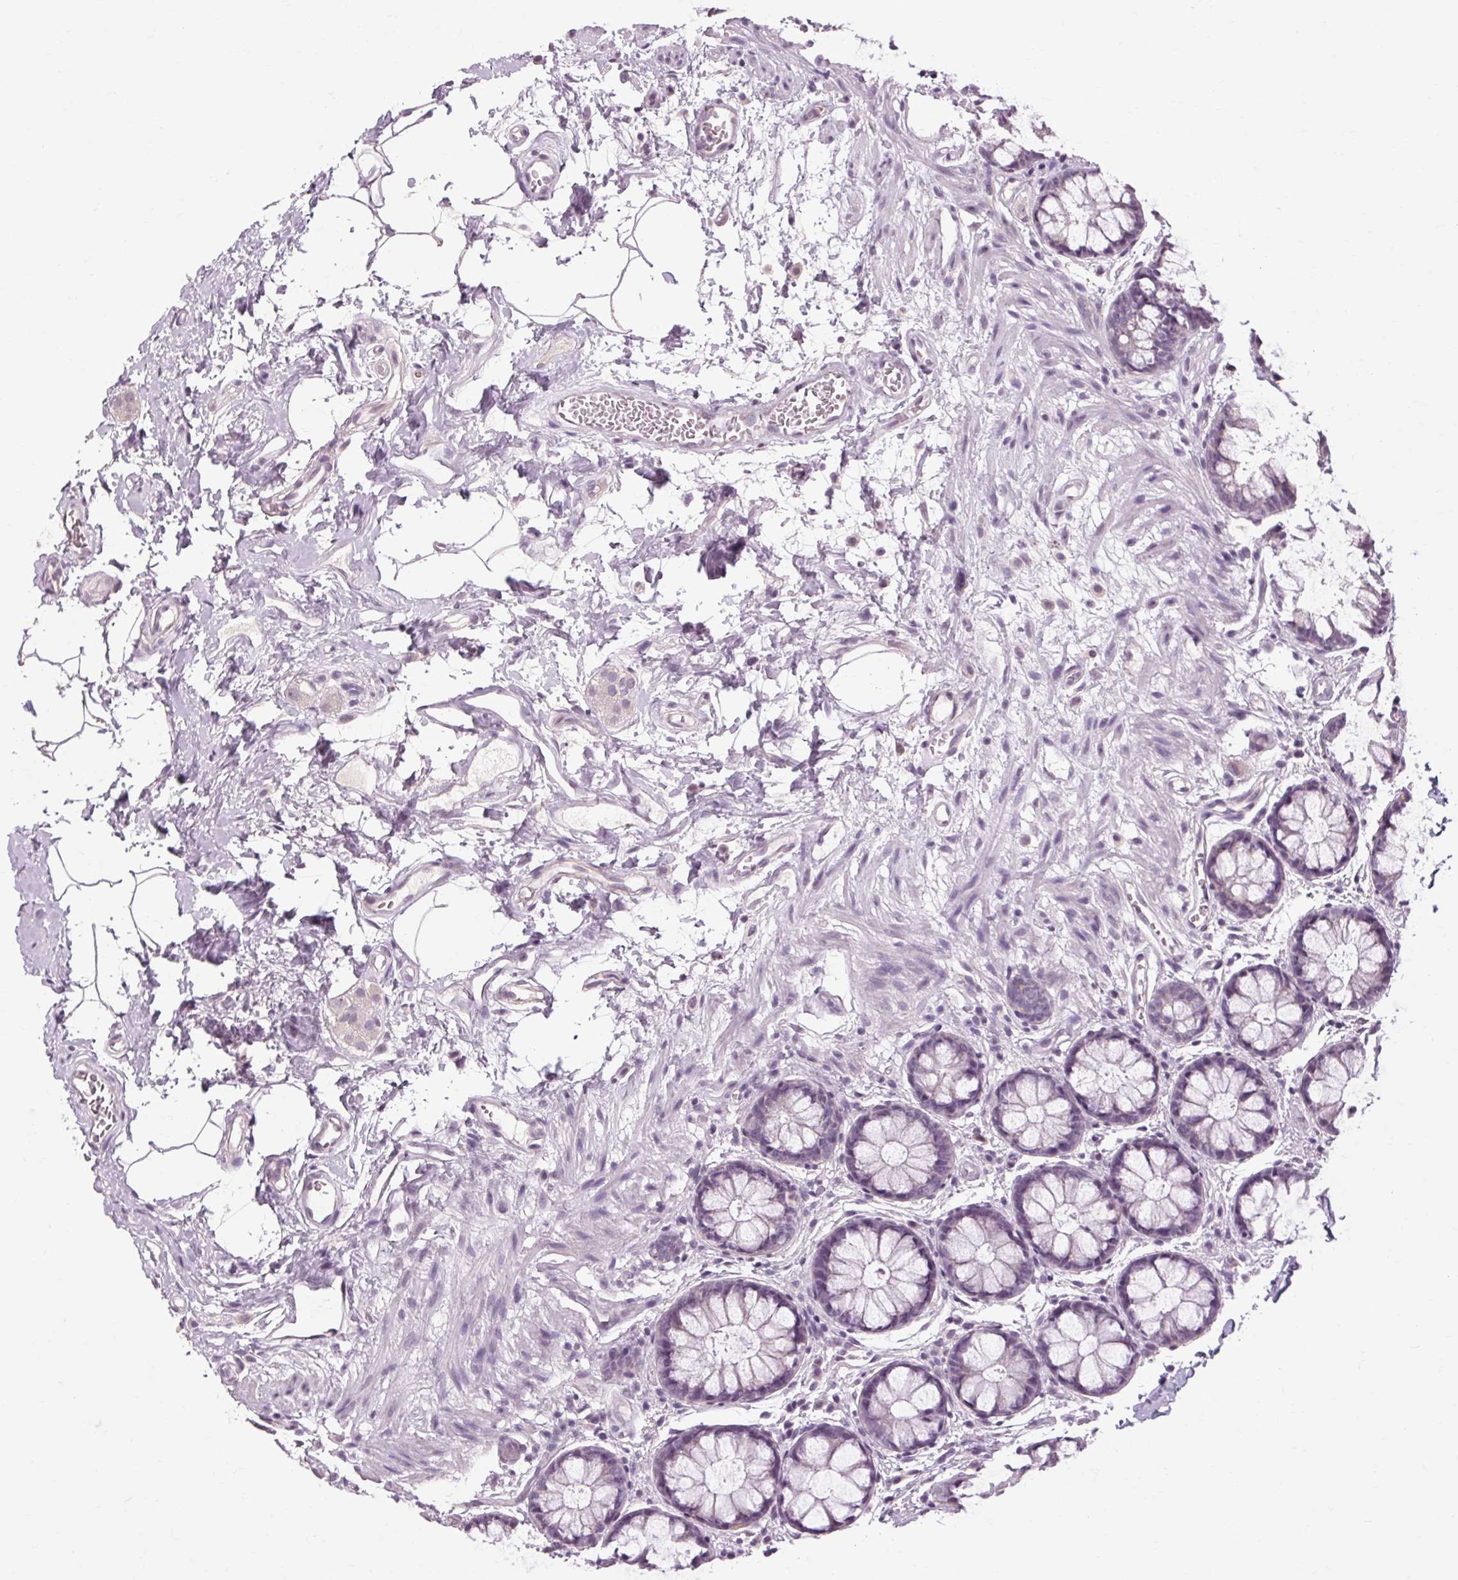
{"staining": {"intensity": "negative", "quantity": "none", "location": "none"}, "tissue": "rectum", "cell_type": "Glandular cells", "image_type": "normal", "snomed": [{"axis": "morphology", "description": "Normal tissue, NOS"}, {"axis": "topography", "description": "Rectum"}], "caption": "Micrograph shows no significant protein staining in glandular cells of normal rectum.", "gene": "POMC", "patient": {"sex": "female", "age": 62}}